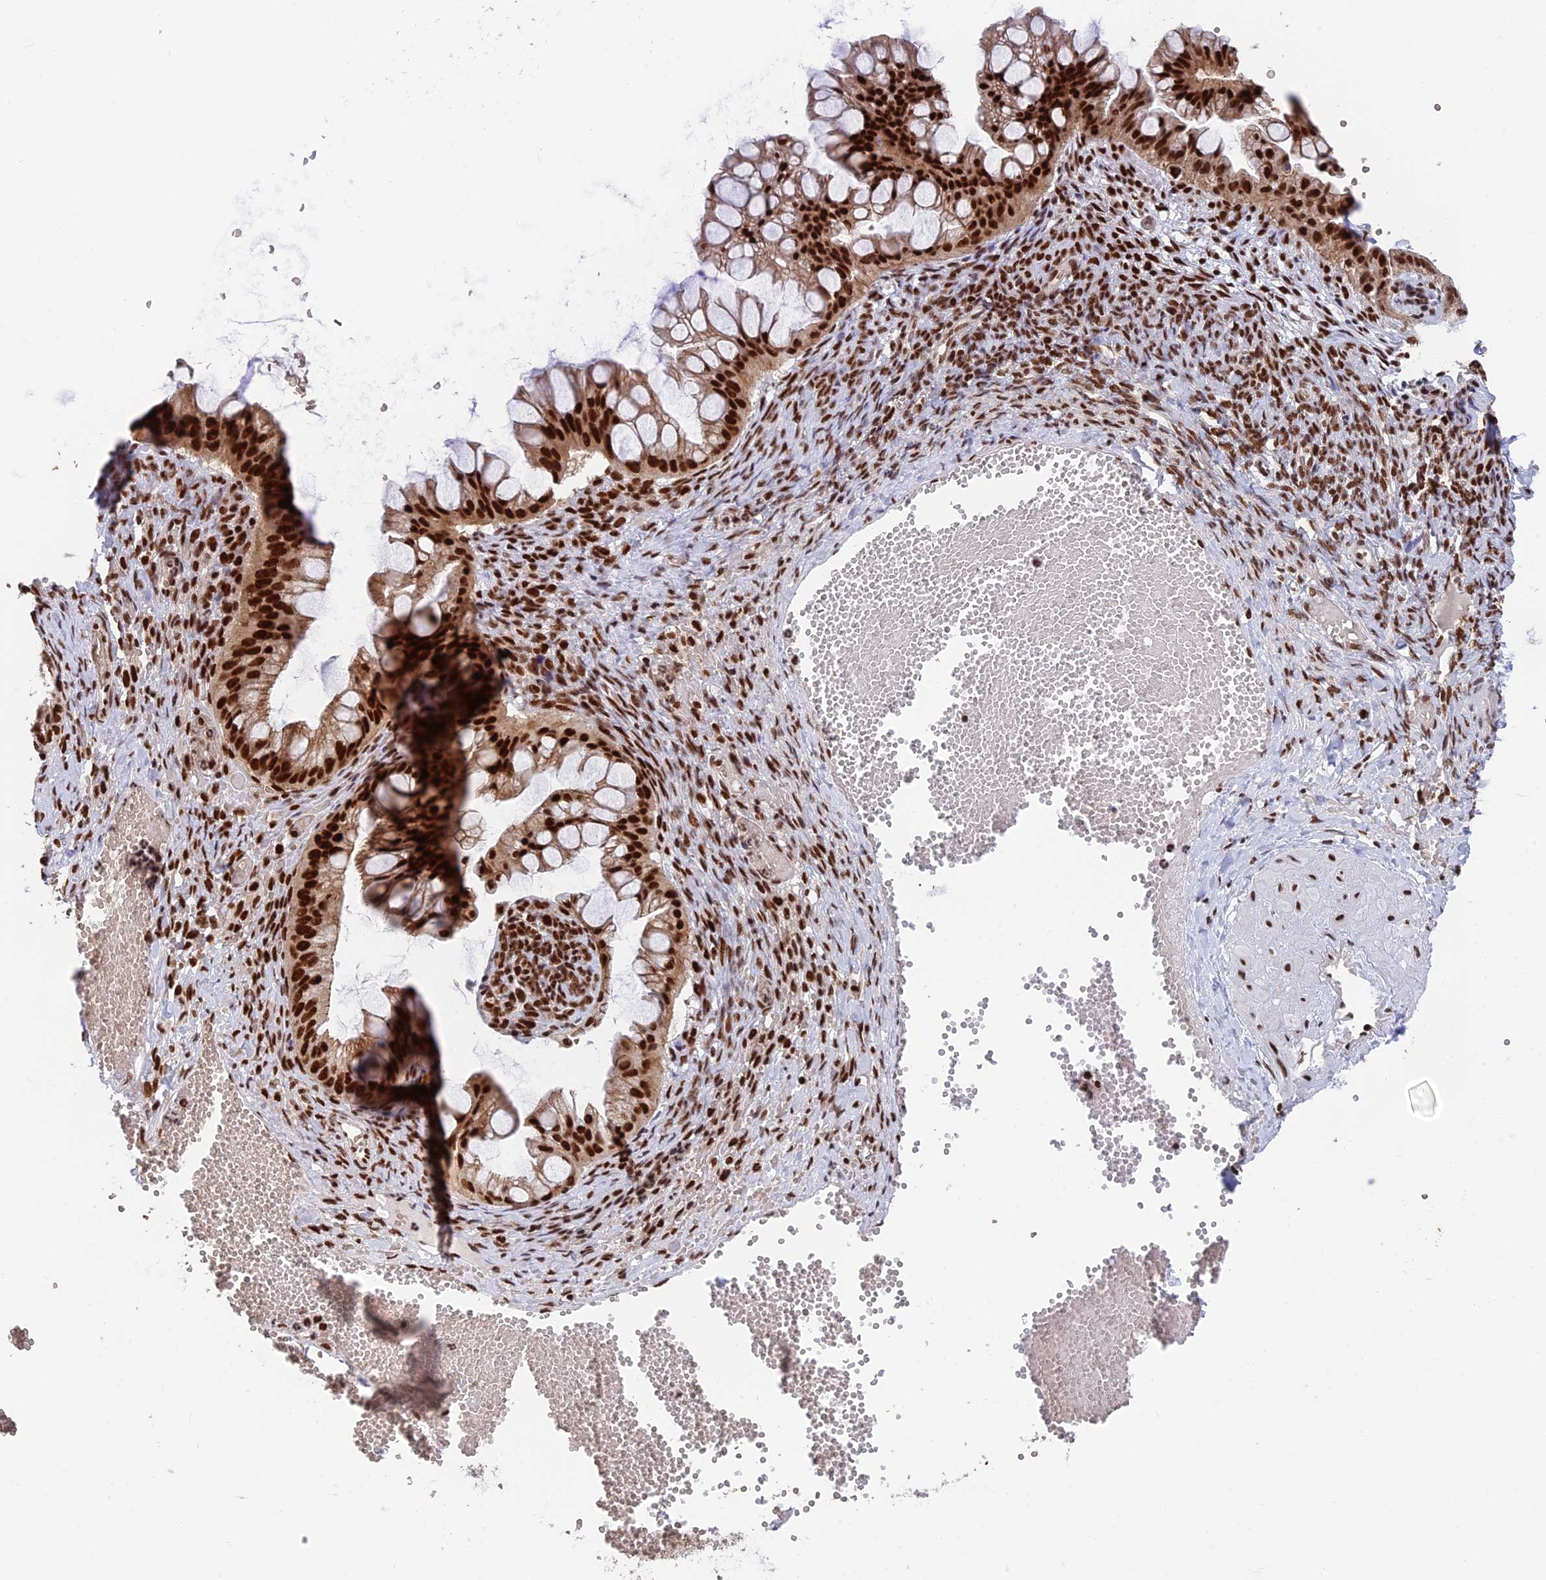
{"staining": {"intensity": "strong", "quantity": ">75%", "location": "nuclear"}, "tissue": "ovarian cancer", "cell_type": "Tumor cells", "image_type": "cancer", "snomed": [{"axis": "morphology", "description": "Cystadenocarcinoma, mucinous, NOS"}, {"axis": "topography", "description": "Ovary"}], "caption": "This histopathology image displays IHC staining of human ovarian mucinous cystadenocarcinoma, with high strong nuclear expression in about >75% of tumor cells.", "gene": "EEF1AKMT3", "patient": {"sex": "female", "age": 73}}